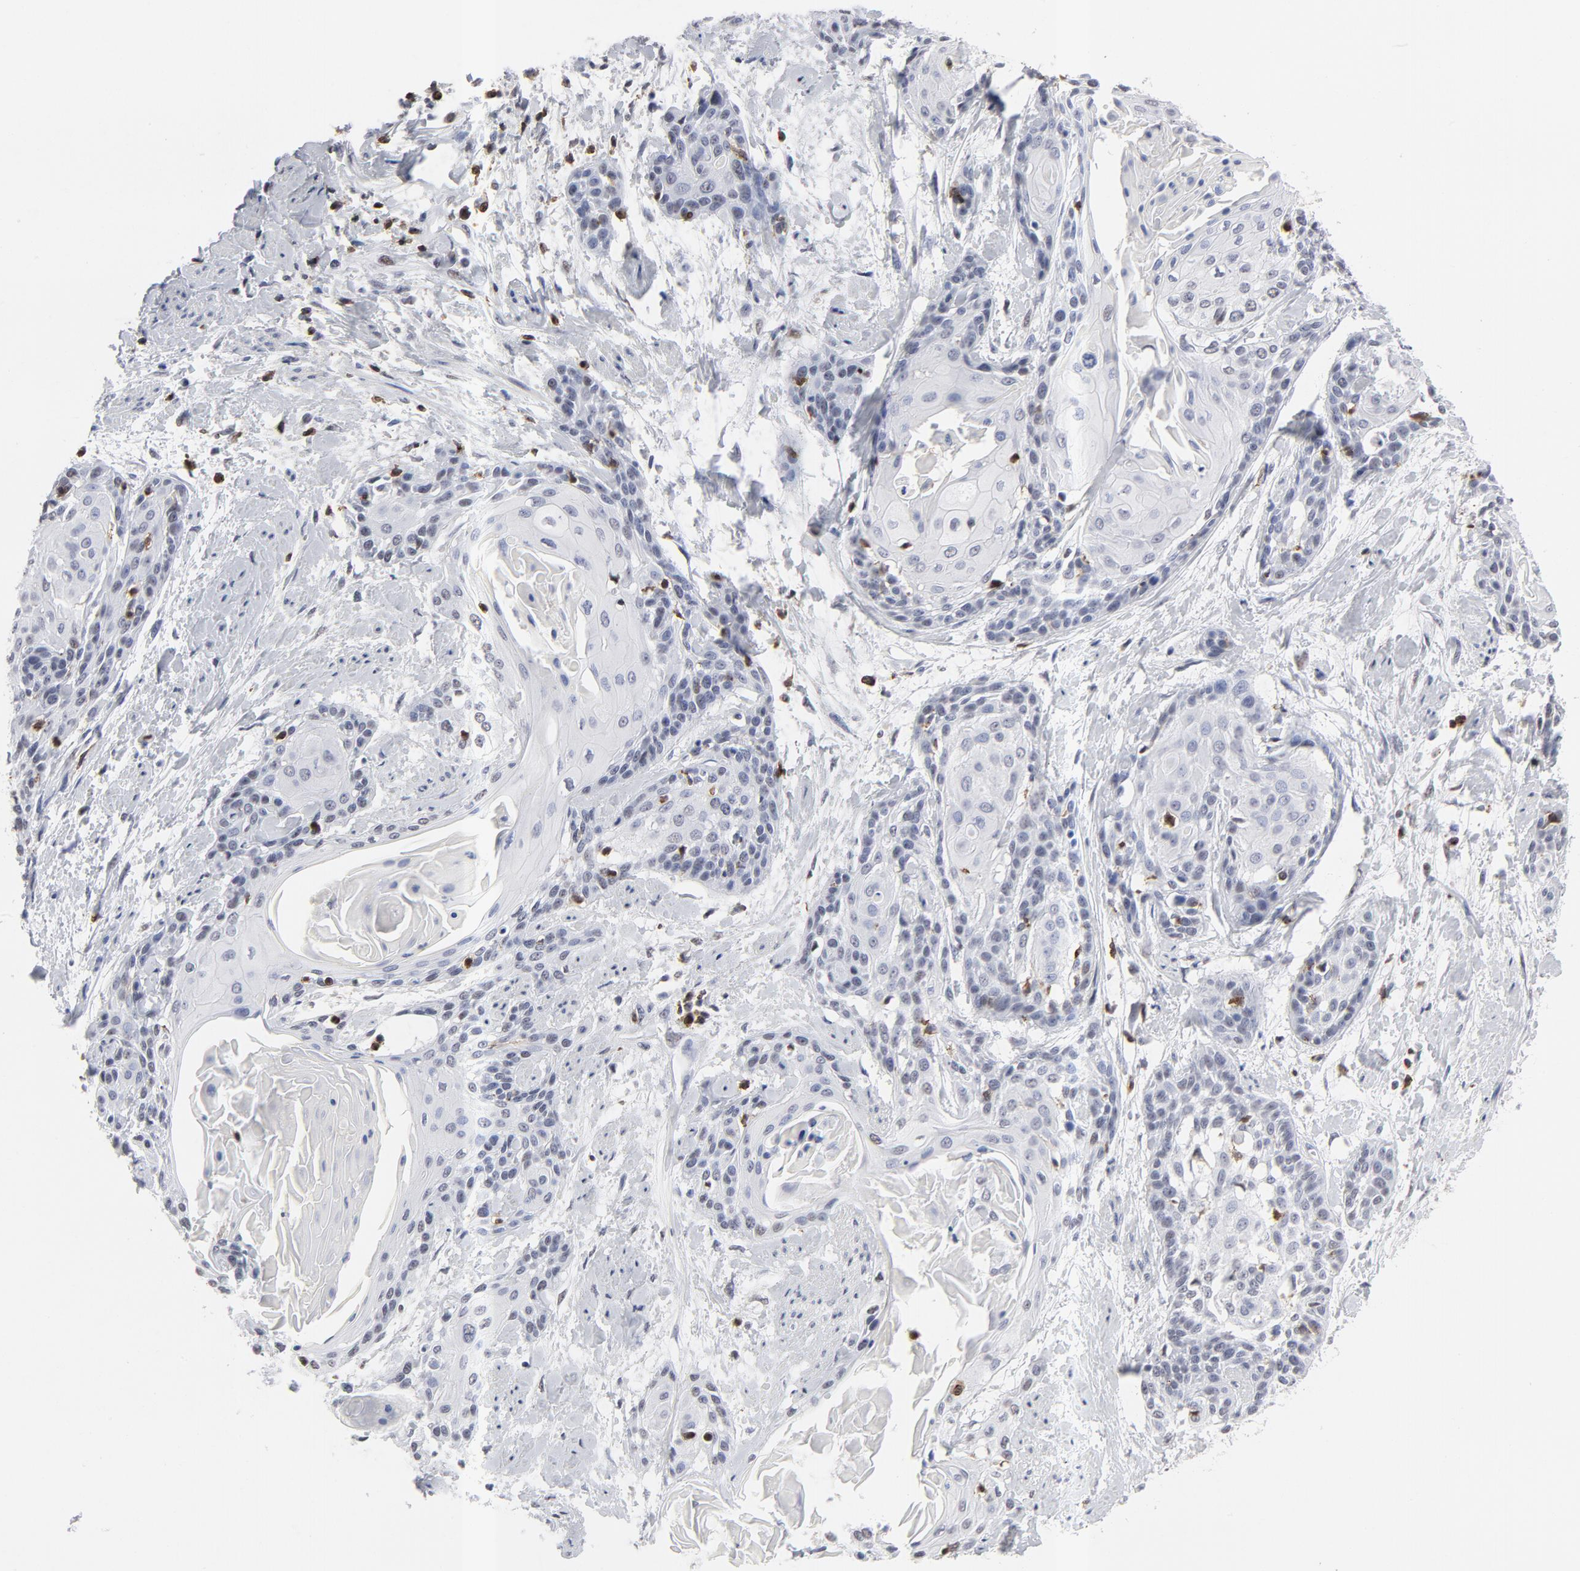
{"staining": {"intensity": "negative", "quantity": "none", "location": "none"}, "tissue": "cervical cancer", "cell_type": "Tumor cells", "image_type": "cancer", "snomed": [{"axis": "morphology", "description": "Squamous cell carcinoma, NOS"}, {"axis": "topography", "description": "Cervix"}], "caption": "There is no significant staining in tumor cells of squamous cell carcinoma (cervical).", "gene": "CD2", "patient": {"sex": "female", "age": 57}}